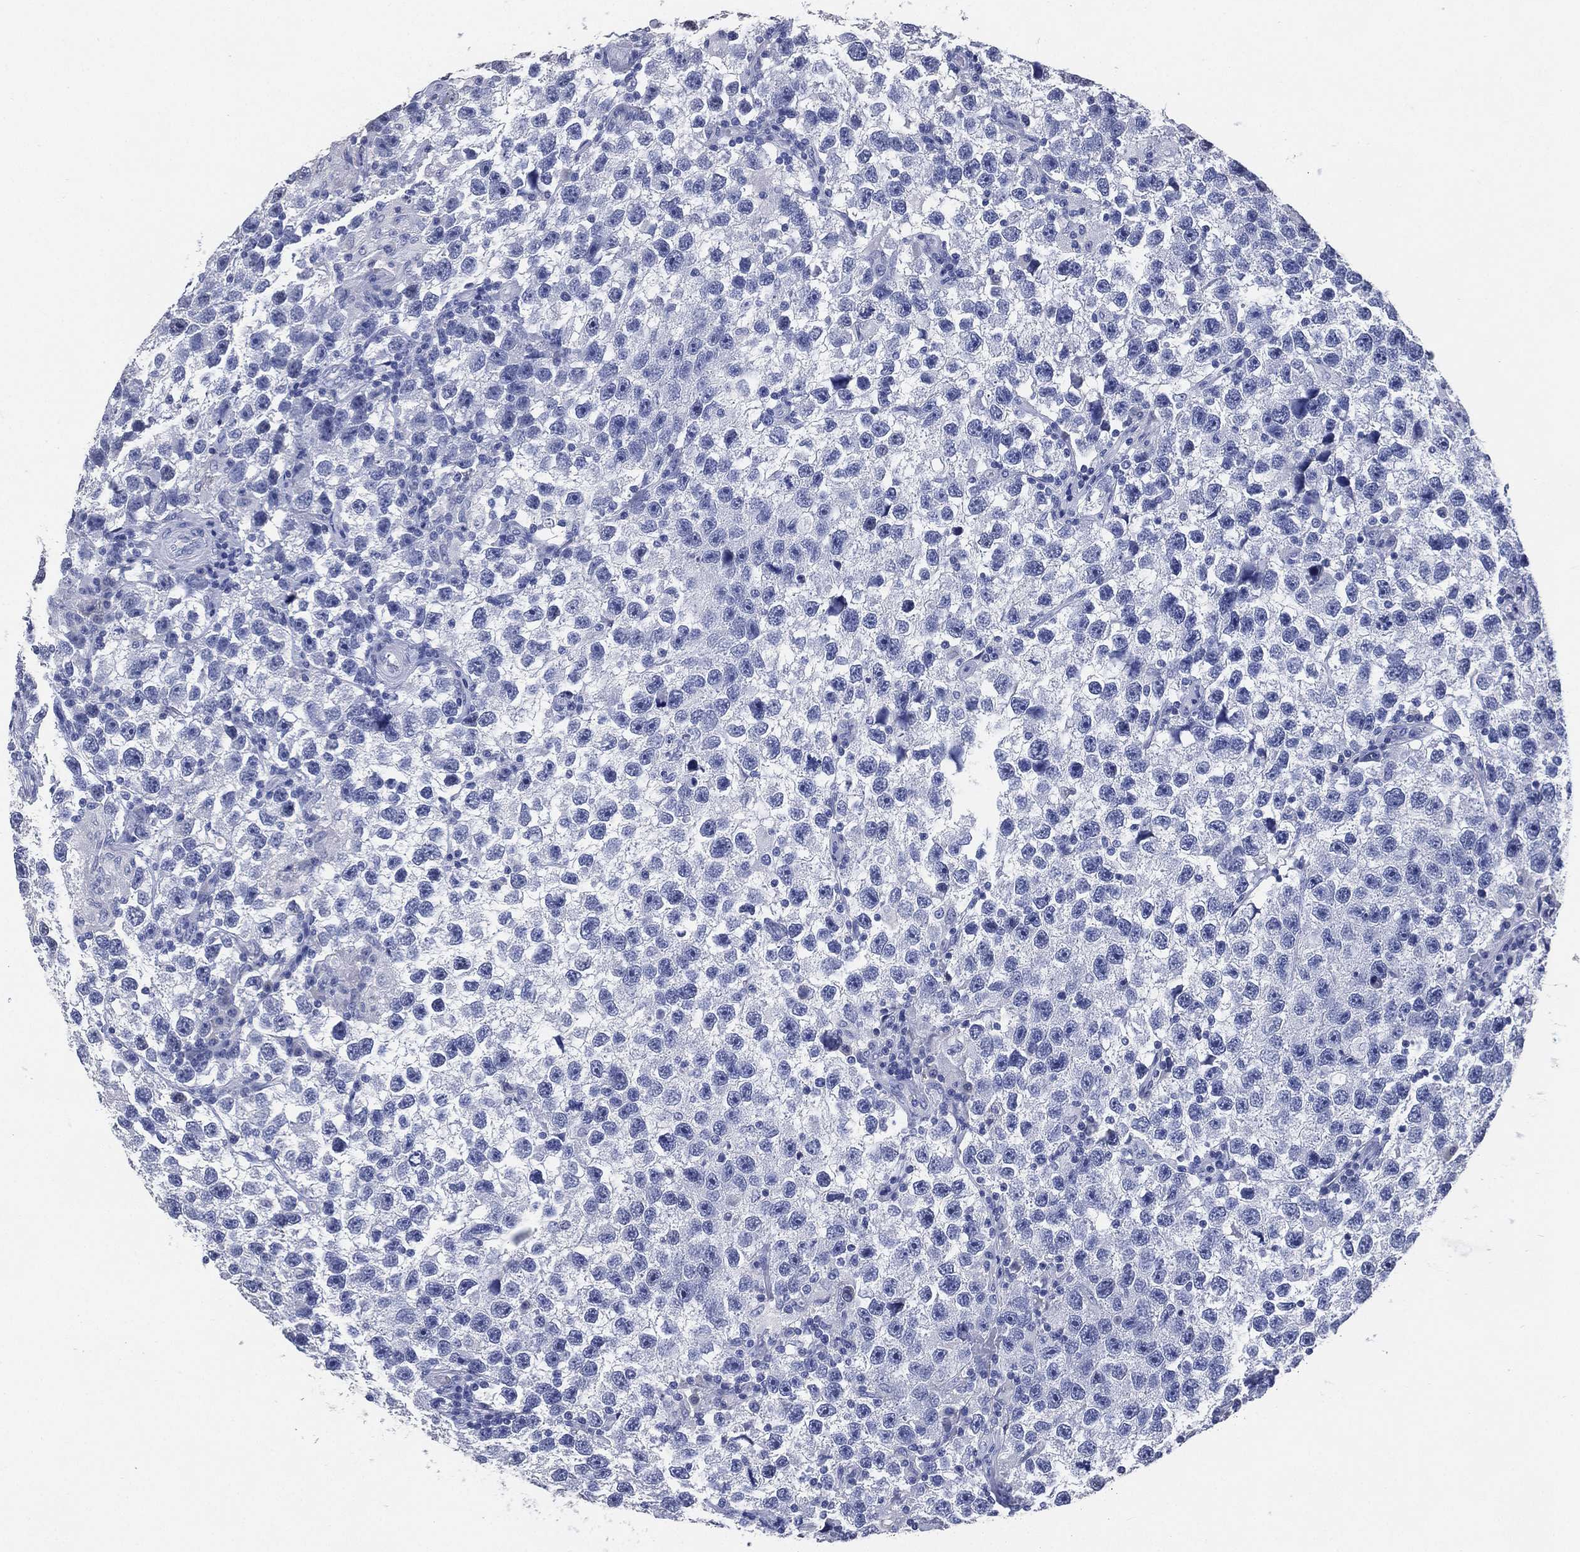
{"staining": {"intensity": "negative", "quantity": "none", "location": "none"}, "tissue": "testis cancer", "cell_type": "Tumor cells", "image_type": "cancer", "snomed": [{"axis": "morphology", "description": "Seminoma, NOS"}, {"axis": "topography", "description": "Testis"}], "caption": "This histopathology image is of testis cancer (seminoma) stained with immunohistochemistry to label a protein in brown with the nuclei are counter-stained blue. There is no expression in tumor cells.", "gene": "IYD", "patient": {"sex": "male", "age": 26}}